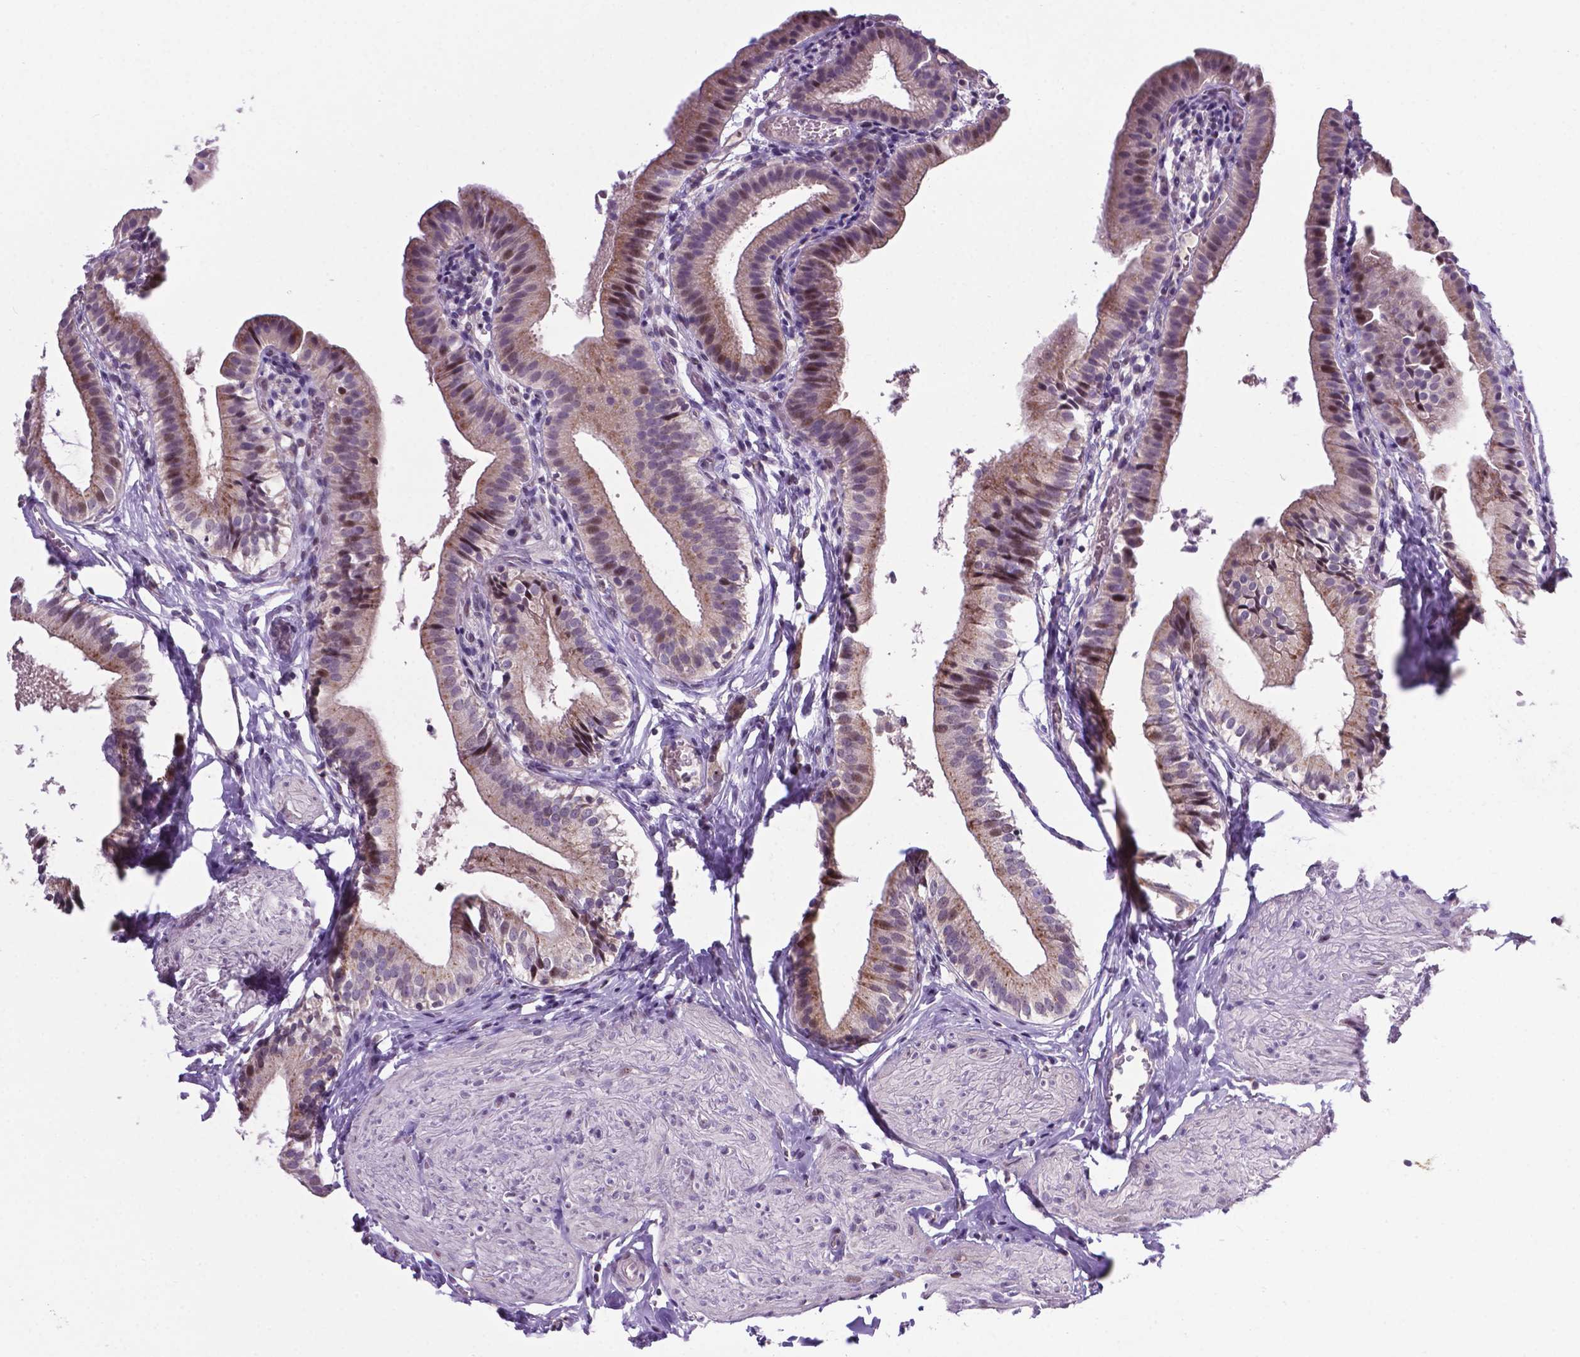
{"staining": {"intensity": "weak", "quantity": "25%-75%", "location": "cytoplasmic/membranous"}, "tissue": "gallbladder", "cell_type": "Glandular cells", "image_type": "normal", "snomed": [{"axis": "morphology", "description": "Normal tissue, NOS"}, {"axis": "topography", "description": "Gallbladder"}, {"axis": "topography", "description": "Peripheral nerve tissue"}], "caption": "Immunohistochemical staining of unremarkable human gallbladder shows low levels of weak cytoplasmic/membranous positivity in about 25%-75% of glandular cells. (DAB = brown stain, brightfield microscopy at high magnification).", "gene": "SMAD2", "patient": {"sex": "male", "age": 17}}